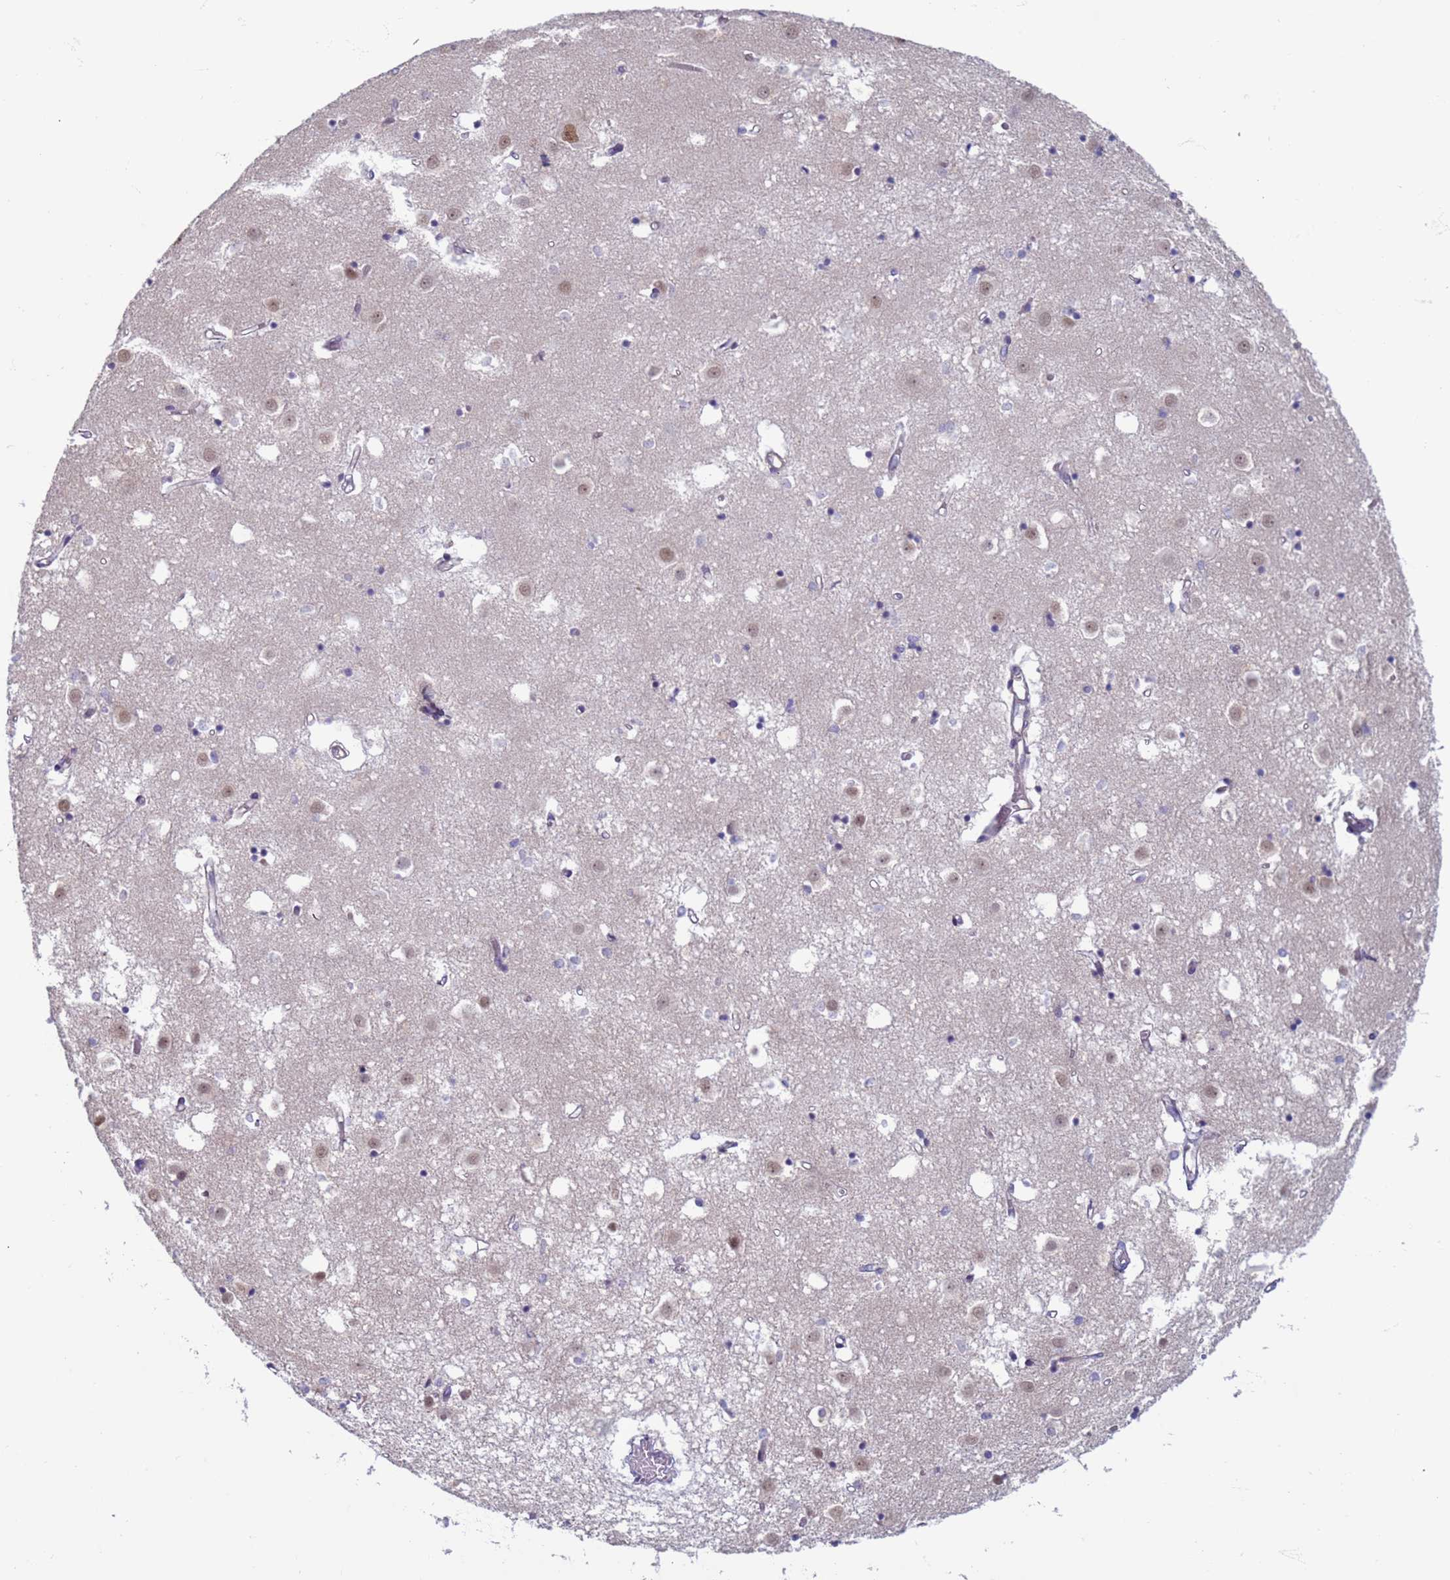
{"staining": {"intensity": "weak", "quantity": "<25%", "location": "nuclear"}, "tissue": "caudate", "cell_type": "Glial cells", "image_type": "normal", "snomed": [{"axis": "morphology", "description": "Normal tissue, NOS"}, {"axis": "topography", "description": "Lateral ventricle wall"}], "caption": "The IHC photomicrograph has no significant positivity in glial cells of caudate. (Stains: DAB IHC with hematoxylin counter stain, Microscopy: brightfield microscopy at high magnification).", "gene": "SAE1", "patient": {"sex": "male", "age": 70}}